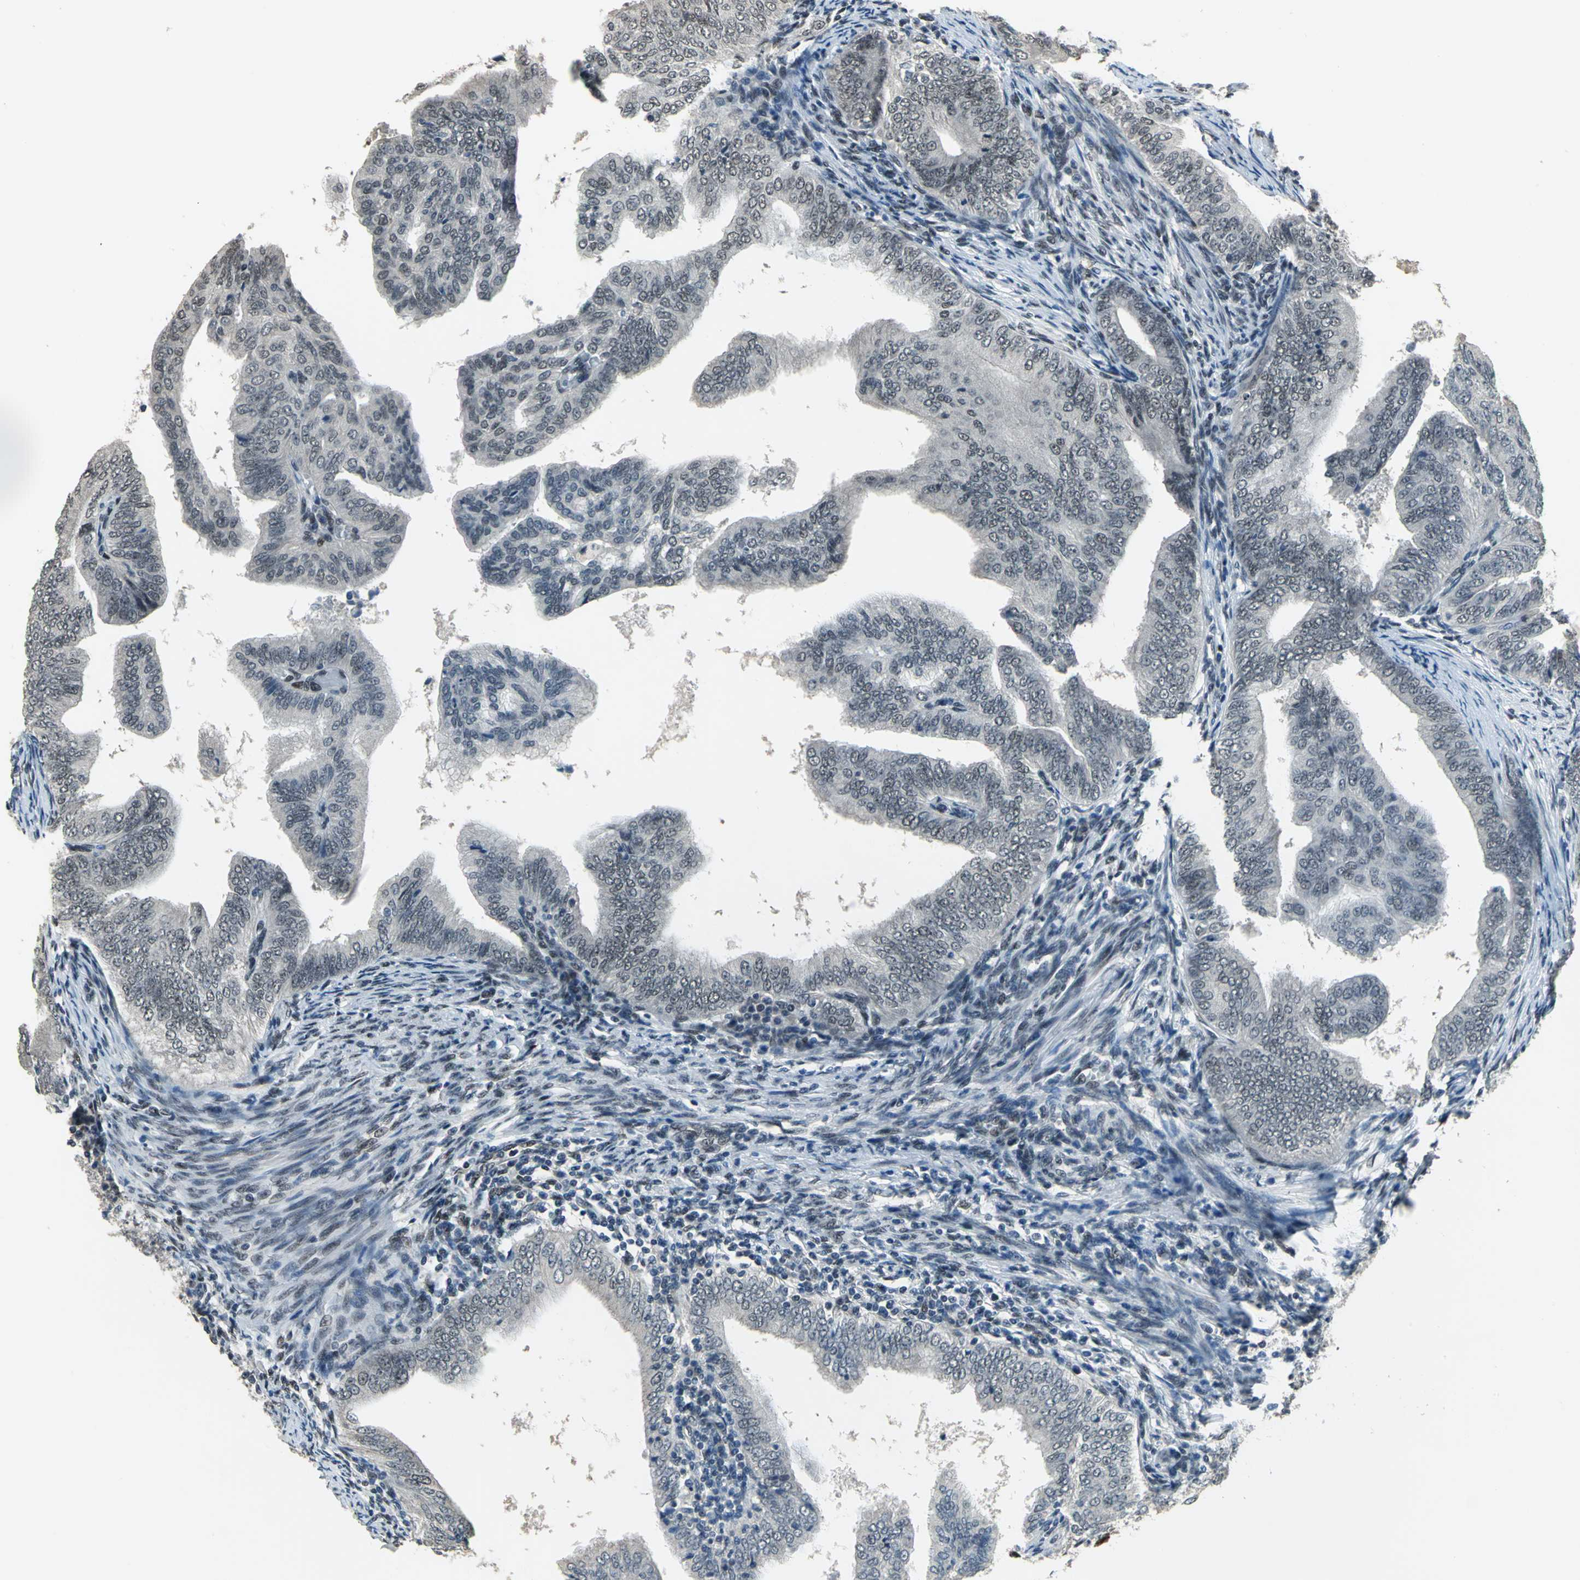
{"staining": {"intensity": "weak", "quantity": "<25%", "location": "nuclear"}, "tissue": "endometrial cancer", "cell_type": "Tumor cells", "image_type": "cancer", "snomed": [{"axis": "morphology", "description": "Adenocarcinoma, NOS"}, {"axis": "topography", "description": "Endometrium"}], "caption": "This is an immunohistochemistry (IHC) image of endometrial cancer (adenocarcinoma). There is no expression in tumor cells.", "gene": "ELF2", "patient": {"sex": "female", "age": 58}}